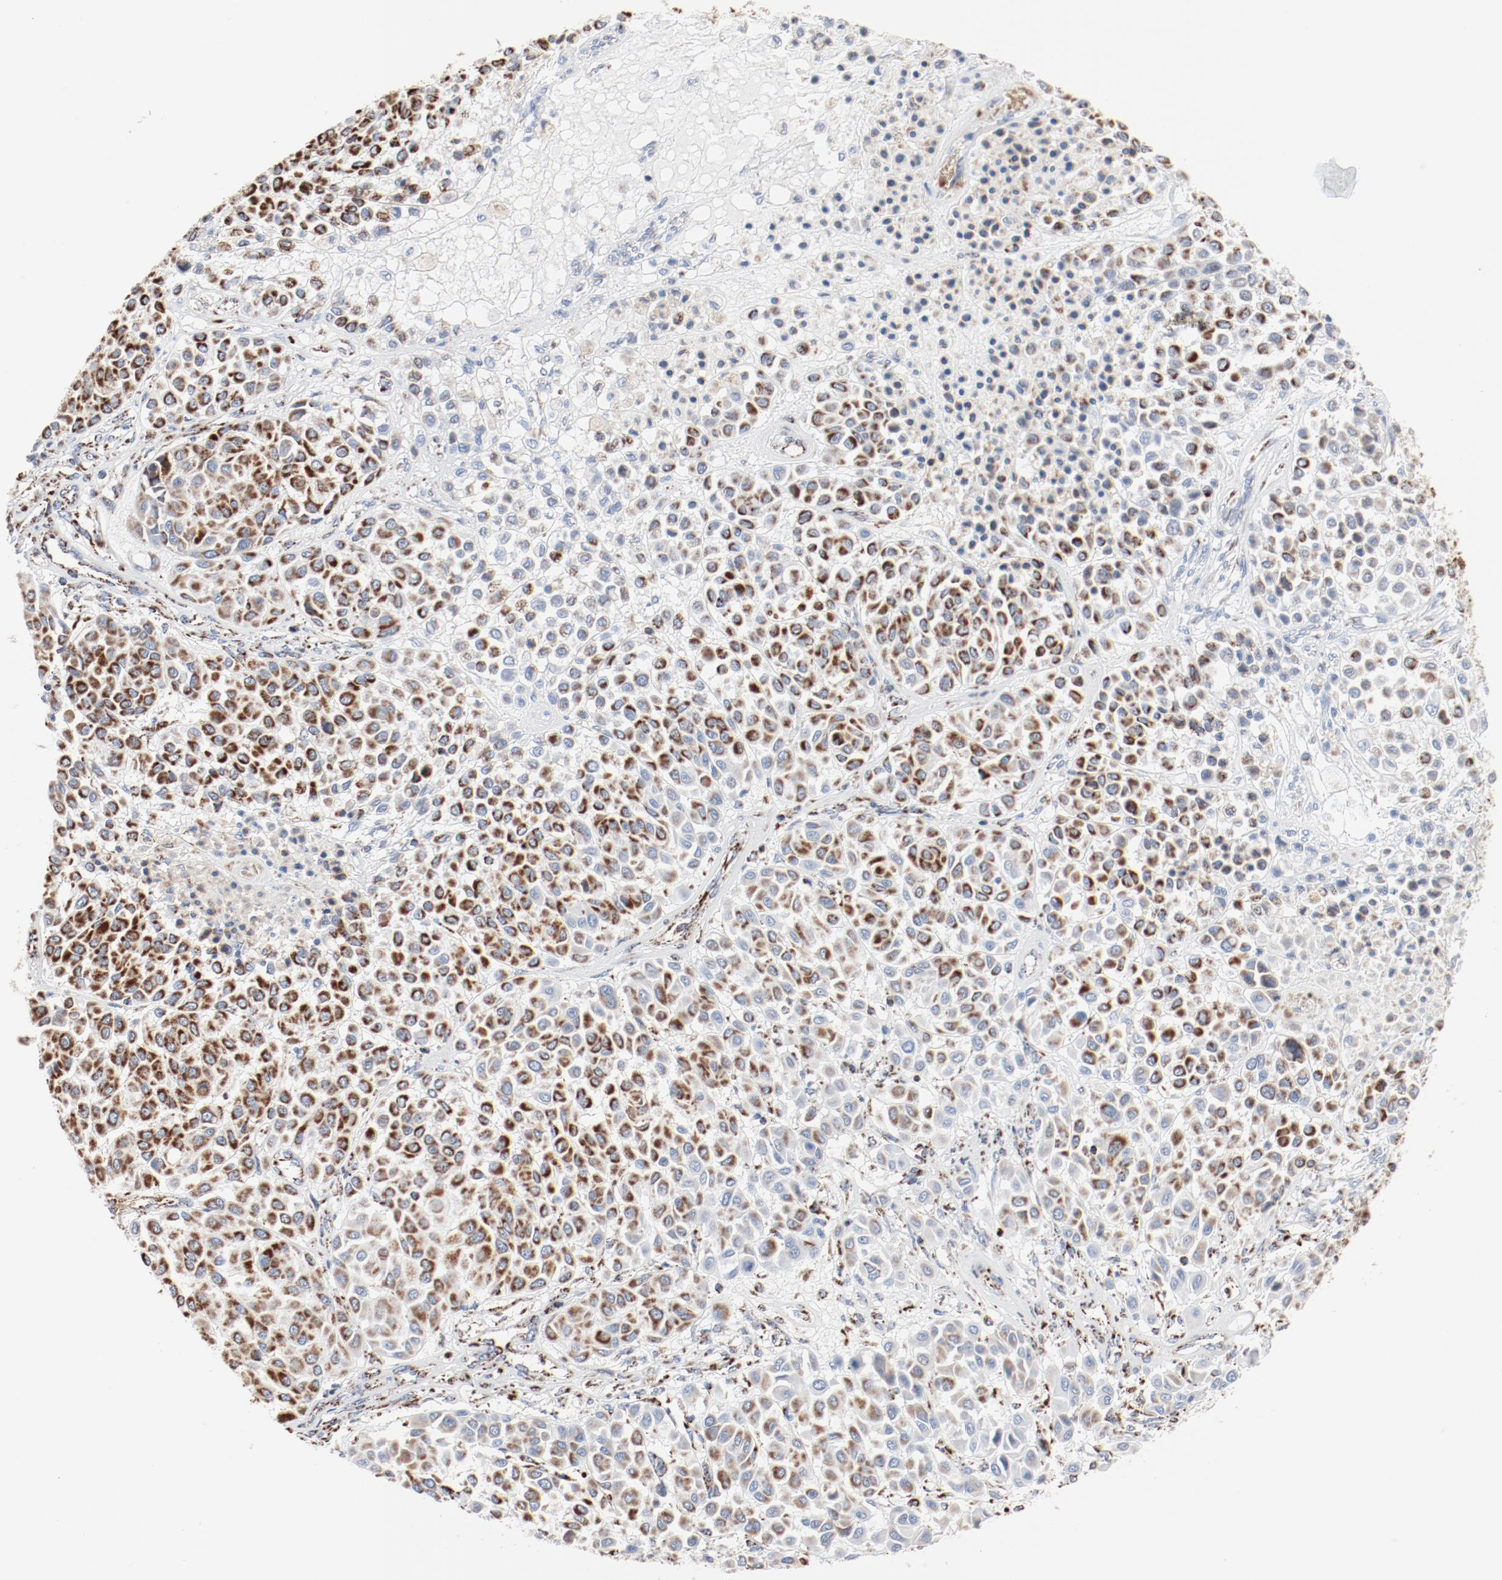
{"staining": {"intensity": "moderate", "quantity": ">75%", "location": "cytoplasmic/membranous"}, "tissue": "melanoma", "cell_type": "Tumor cells", "image_type": "cancer", "snomed": [{"axis": "morphology", "description": "Malignant melanoma, Metastatic site"}, {"axis": "topography", "description": "Soft tissue"}], "caption": "An IHC image of neoplastic tissue is shown. Protein staining in brown highlights moderate cytoplasmic/membranous positivity in malignant melanoma (metastatic site) within tumor cells.", "gene": "NDUFB8", "patient": {"sex": "male", "age": 41}}